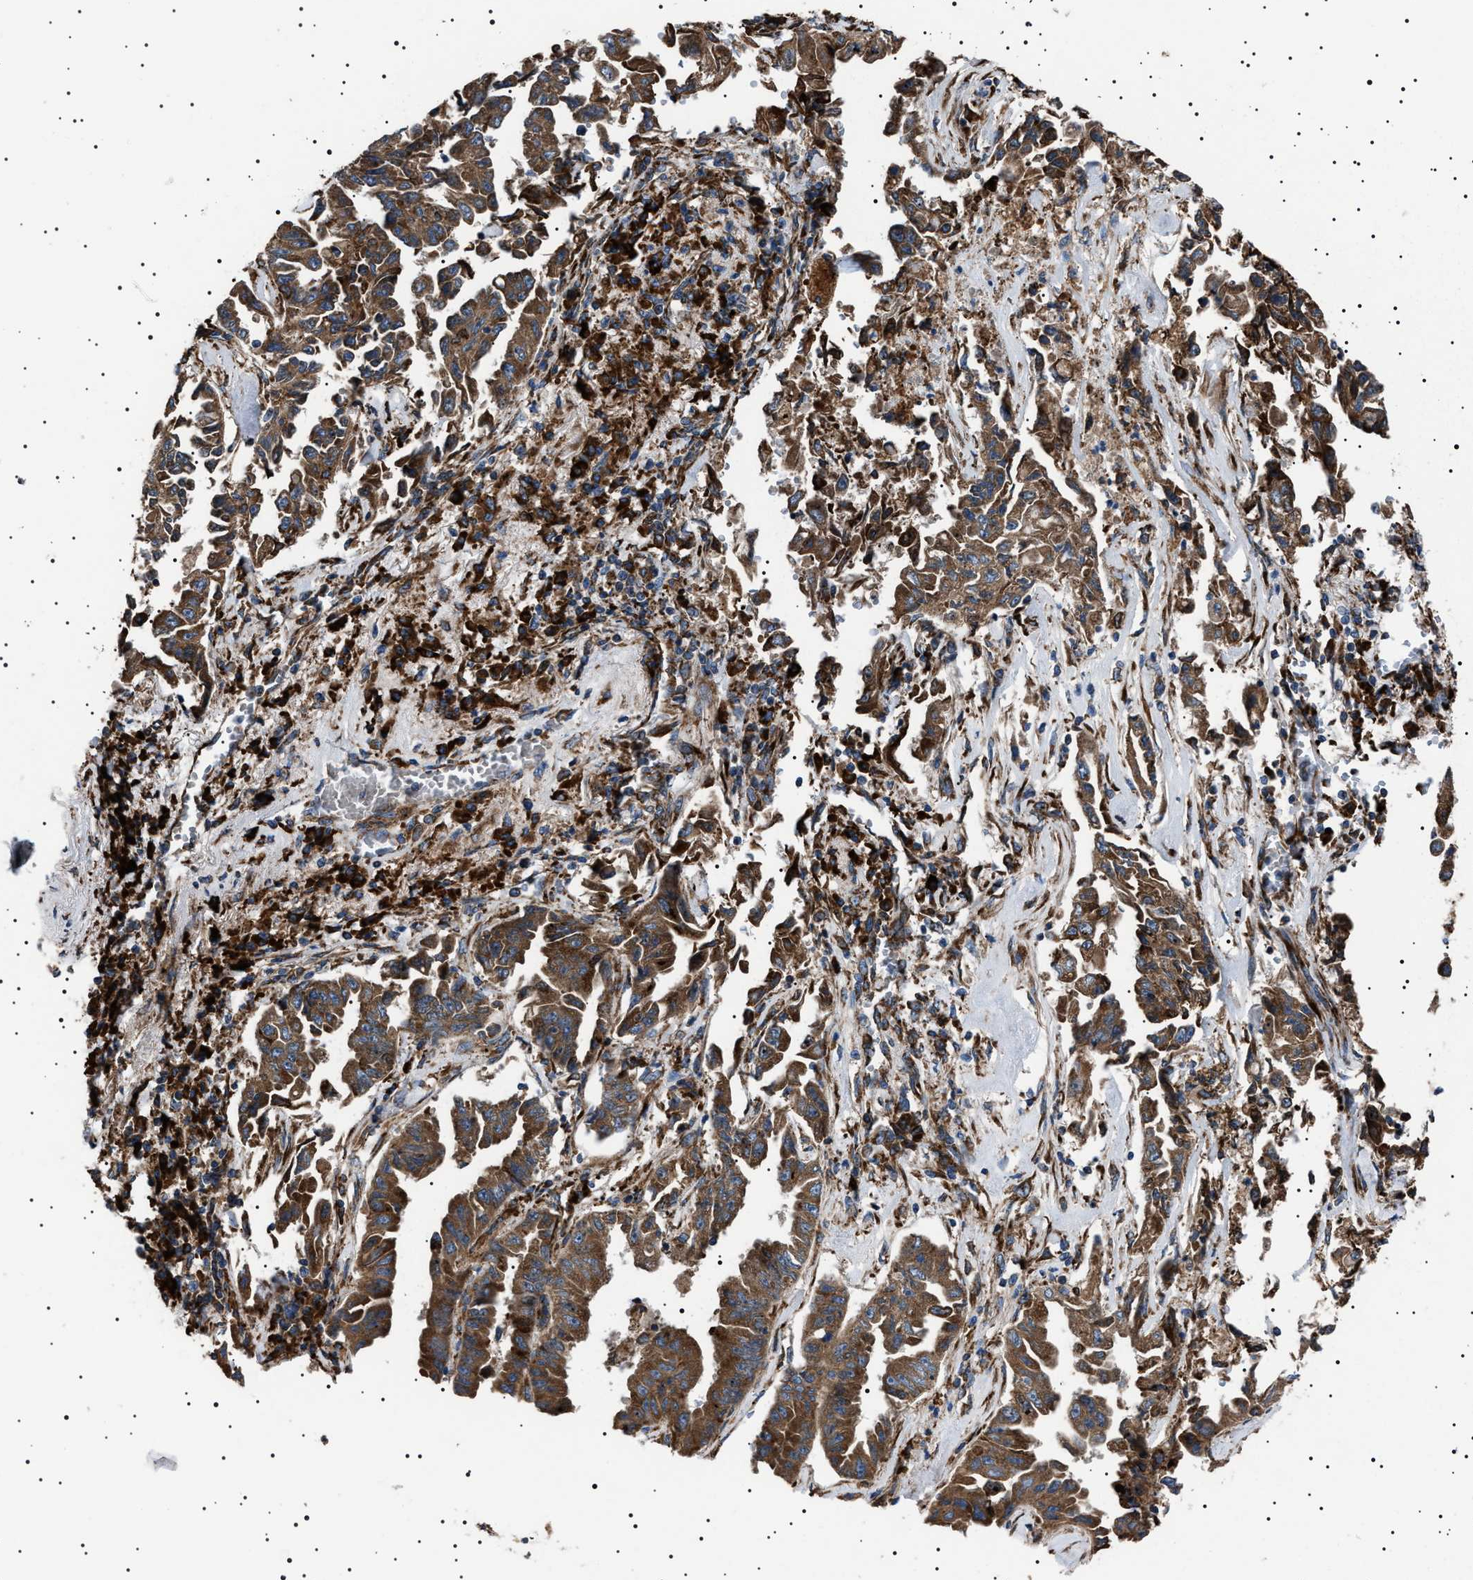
{"staining": {"intensity": "moderate", "quantity": ">75%", "location": "cytoplasmic/membranous"}, "tissue": "lung cancer", "cell_type": "Tumor cells", "image_type": "cancer", "snomed": [{"axis": "morphology", "description": "Adenocarcinoma, NOS"}, {"axis": "topography", "description": "Lung"}], "caption": "Protein staining of lung cancer tissue shows moderate cytoplasmic/membranous positivity in approximately >75% of tumor cells.", "gene": "TOP1MT", "patient": {"sex": "female", "age": 51}}